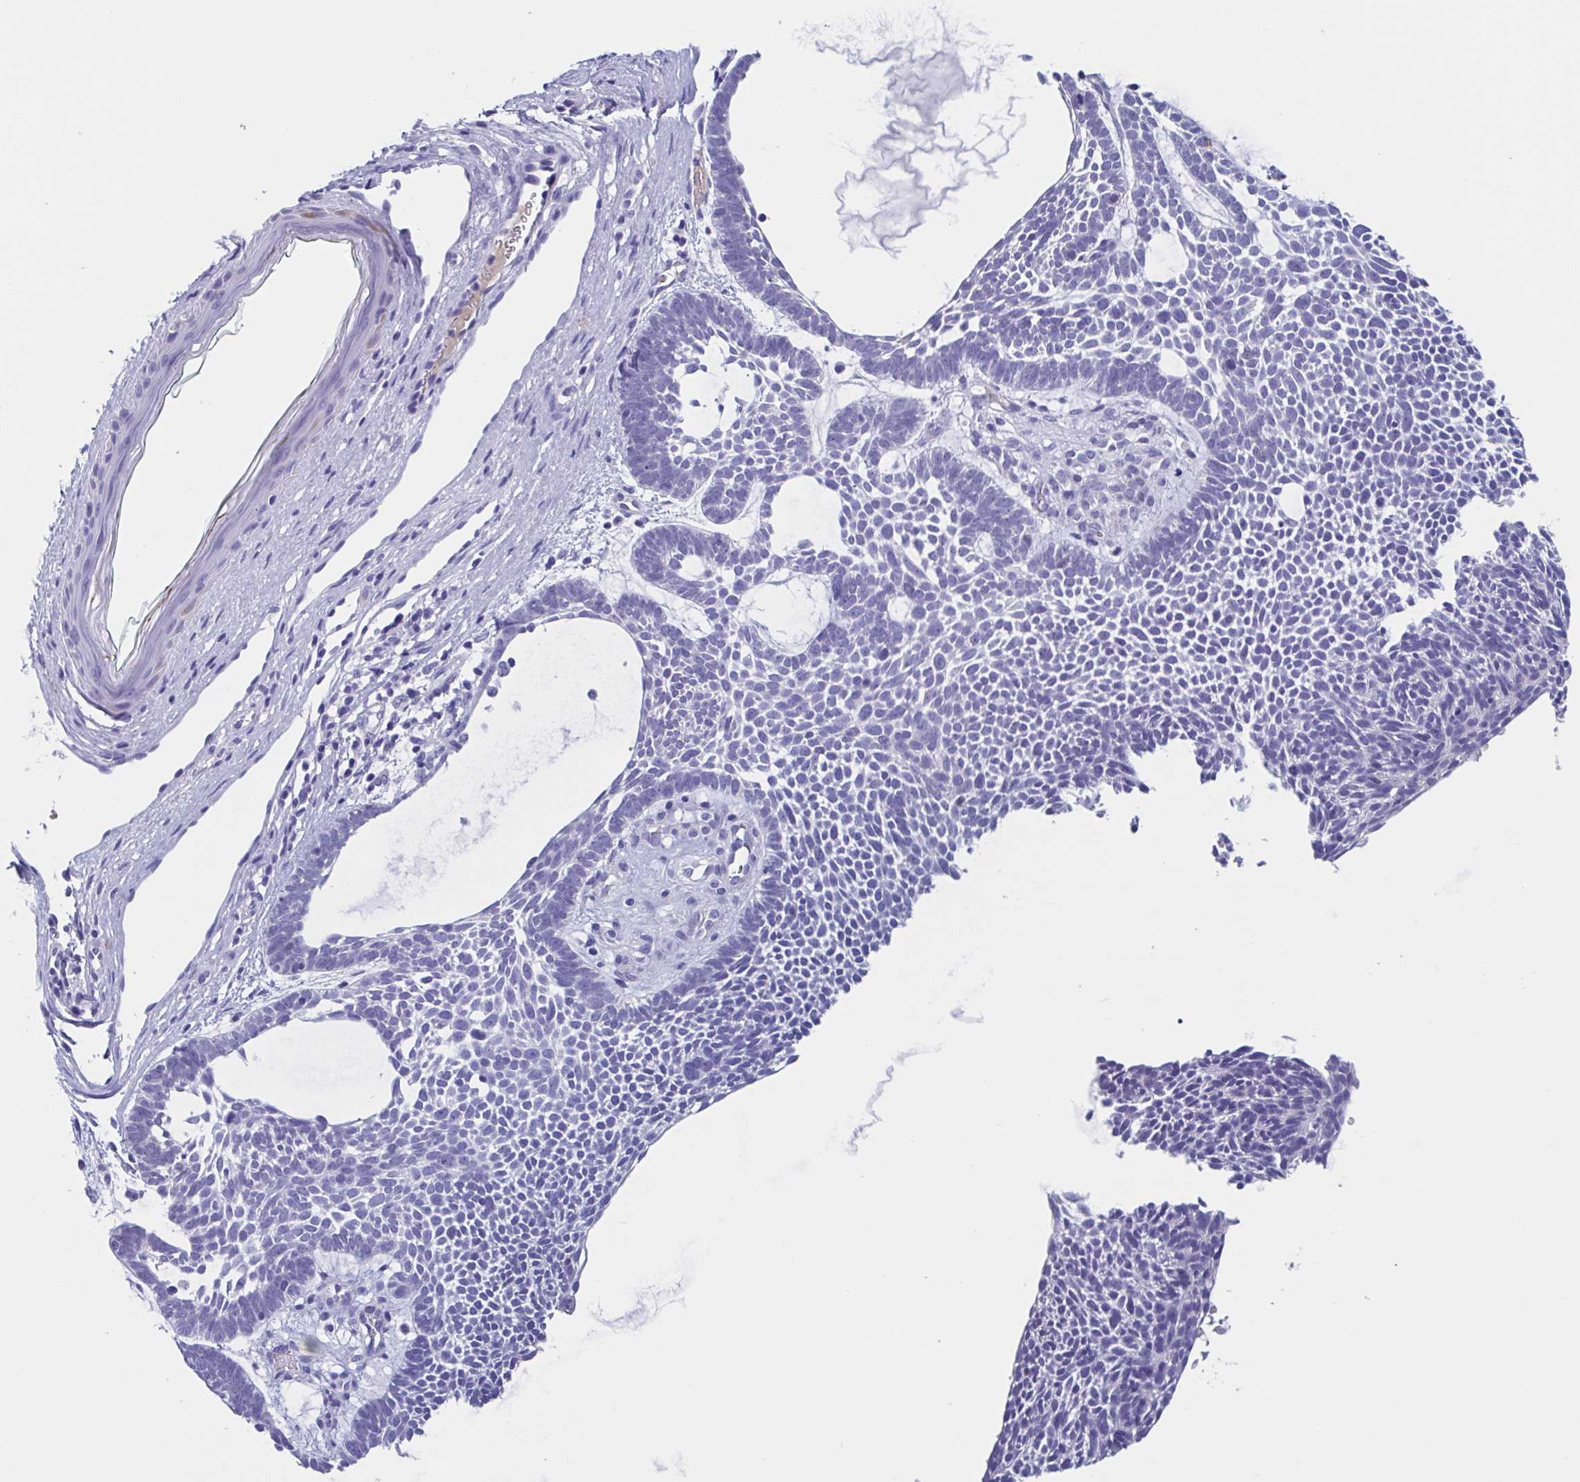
{"staining": {"intensity": "negative", "quantity": "none", "location": "none"}, "tissue": "skin cancer", "cell_type": "Tumor cells", "image_type": "cancer", "snomed": [{"axis": "morphology", "description": "Basal cell carcinoma"}, {"axis": "topography", "description": "Skin"}, {"axis": "topography", "description": "Skin of face"}], "caption": "A high-resolution histopathology image shows immunohistochemistry (IHC) staining of skin cancer (basal cell carcinoma), which exhibits no significant expression in tumor cells.", "gene": "USP35", "patient": {"sex": "male", "age": 83}}